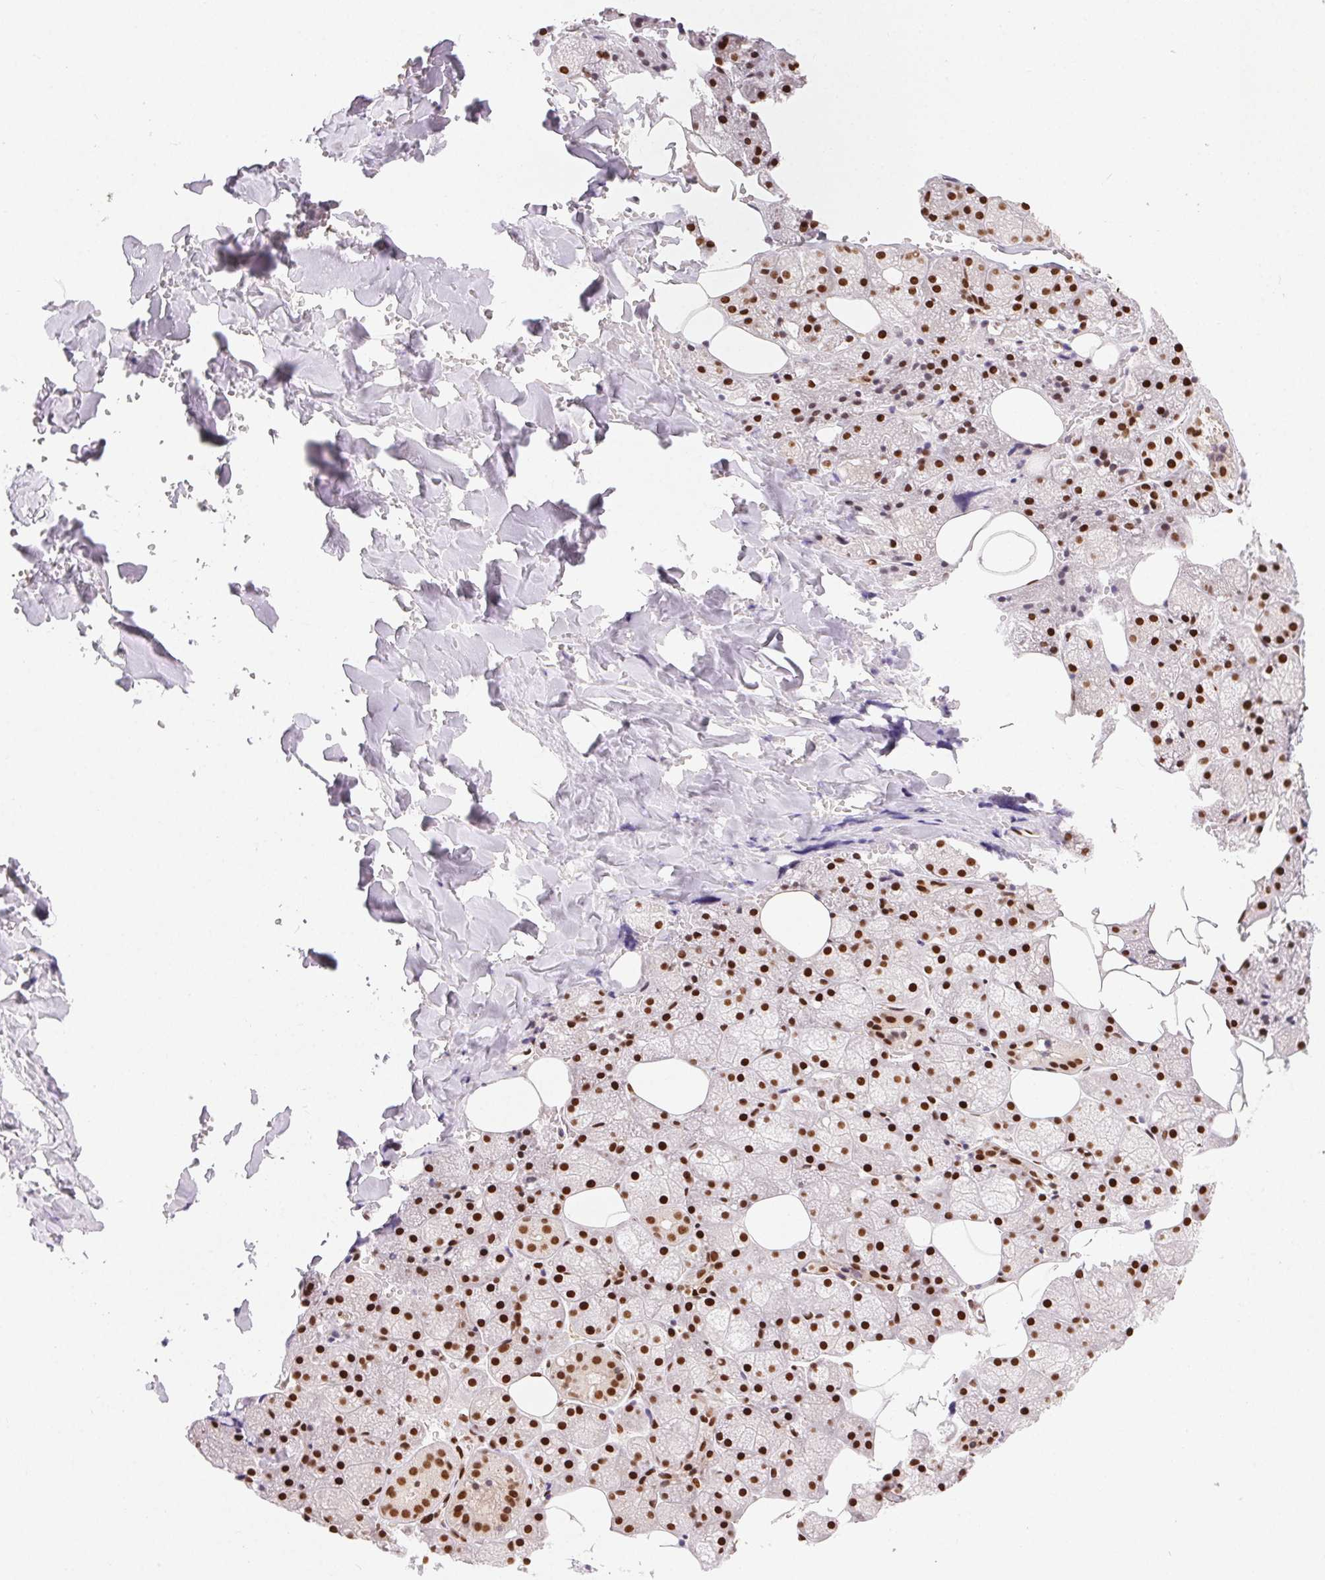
{"staining": {"intensity": "strong", "quantity": ">75%", "location": "nuclear"}, "tissue": "salivary gland", "cell_type": "Glandular cells", "image_type": "normal", "snomed": [{"axis": "morphology", "description": "Normal tissue, NOS"}, {"axis": "topography", "description": "Salivary gland"}, {"axis": "topography", "description": "Peripheral nerve tissue"}], "caption": "Strong nuclear protein expression is seen in about >75% of glandular cells in salivary gland.", "gene": "ZNF80", "patient": {"sex": "male", "age": 38}}